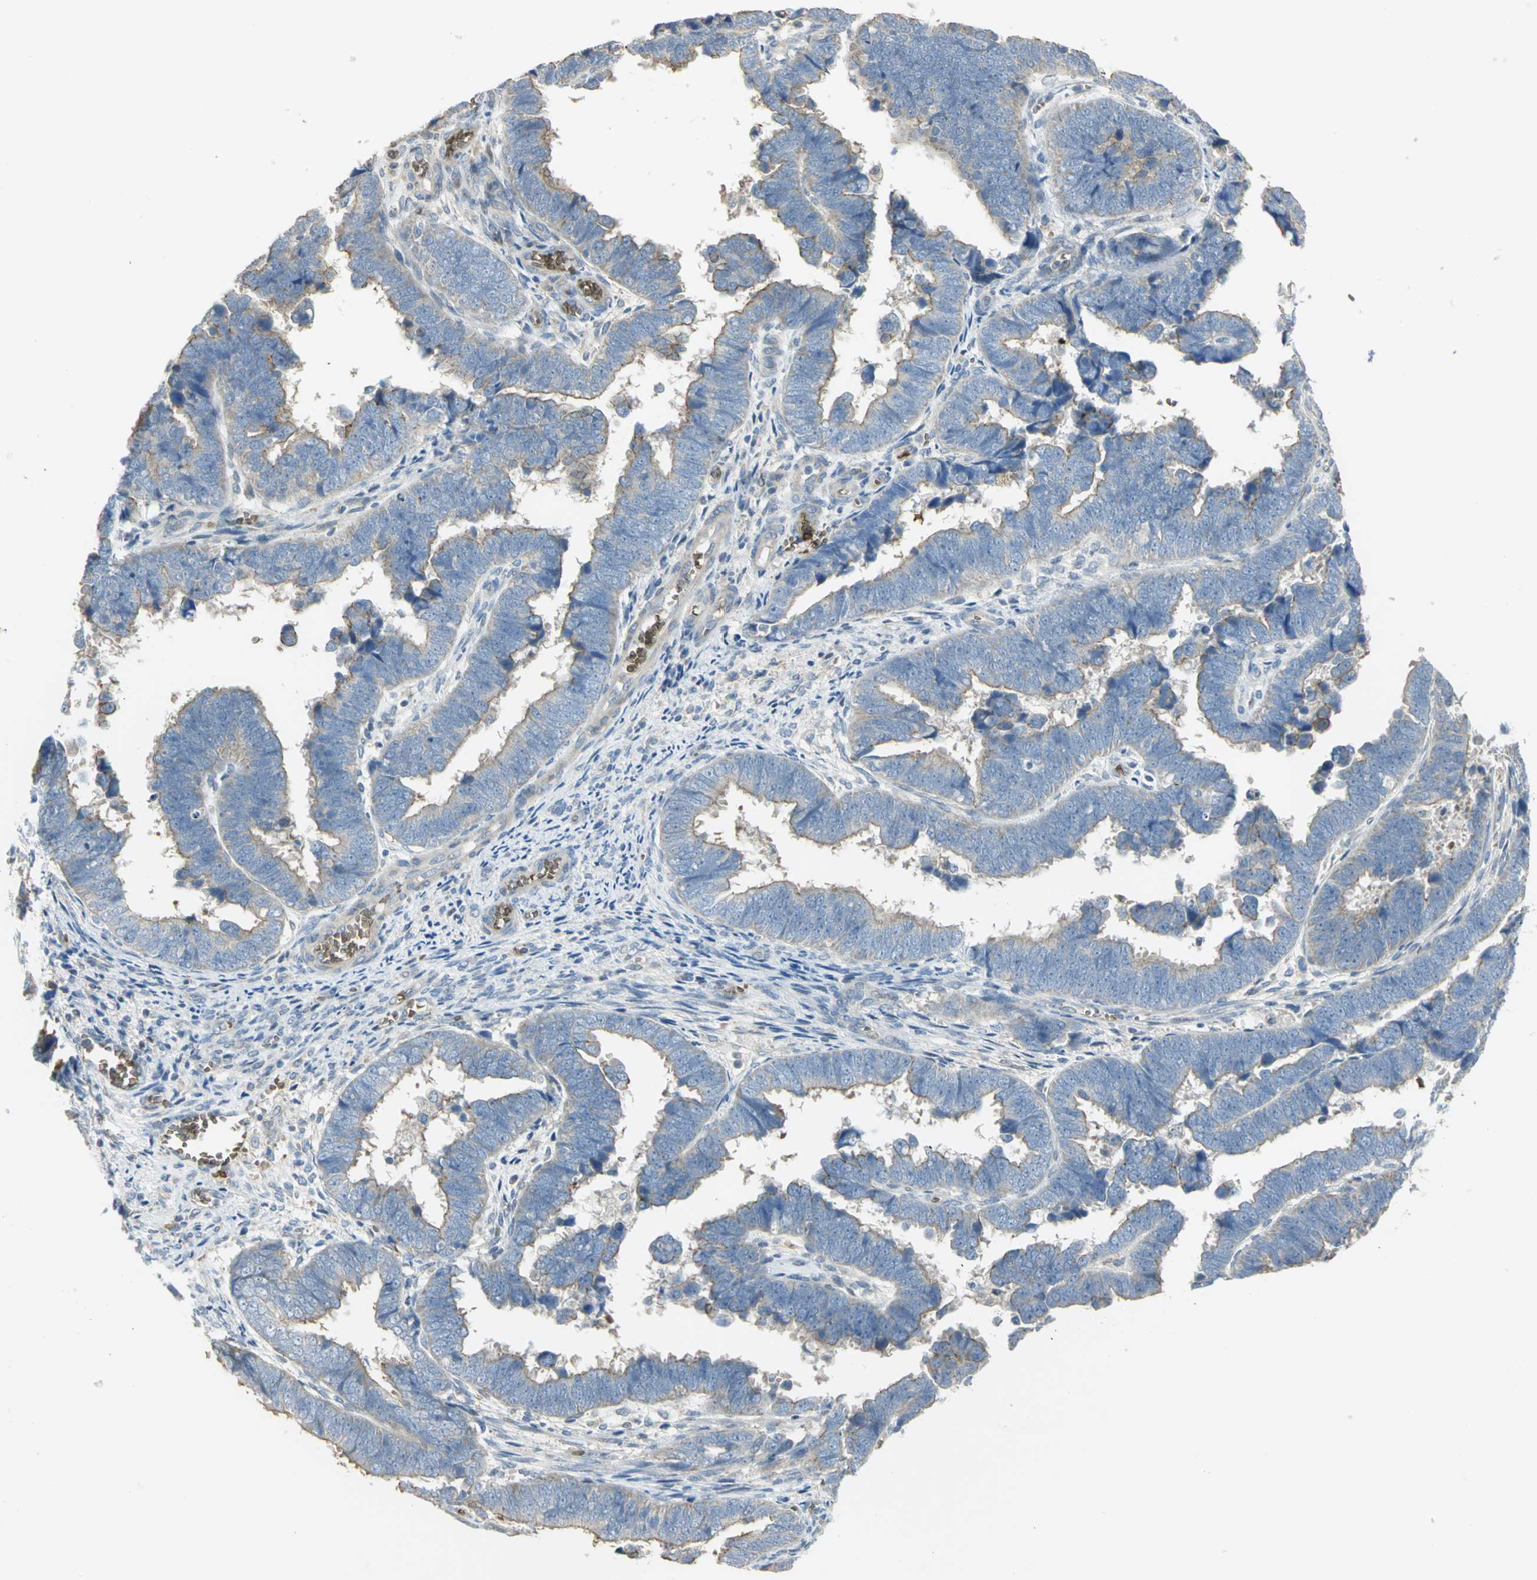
{"staining": {"intensity": "weak", "quantity": ">75%", "location": "cytoplasmic/membranous"}, "tissue": "endometrial cancer", "cell_type": "Tumor cells", "image_type": "cancer", "snomed": [{"axis": "morphology", "description": "Adenocarcinoma, NOS"}, {"axis": "topography", "description": "Endometrium"}], "caption": "This histopathology image displays immunohistochemistry staining of human adenocarcinoma (endometrial), with low weak cytoplasmic/membranous positivity in about >75% of tumor cells.", "gene": "ANK1", "patient": {"sex": "female", "age": 75}}